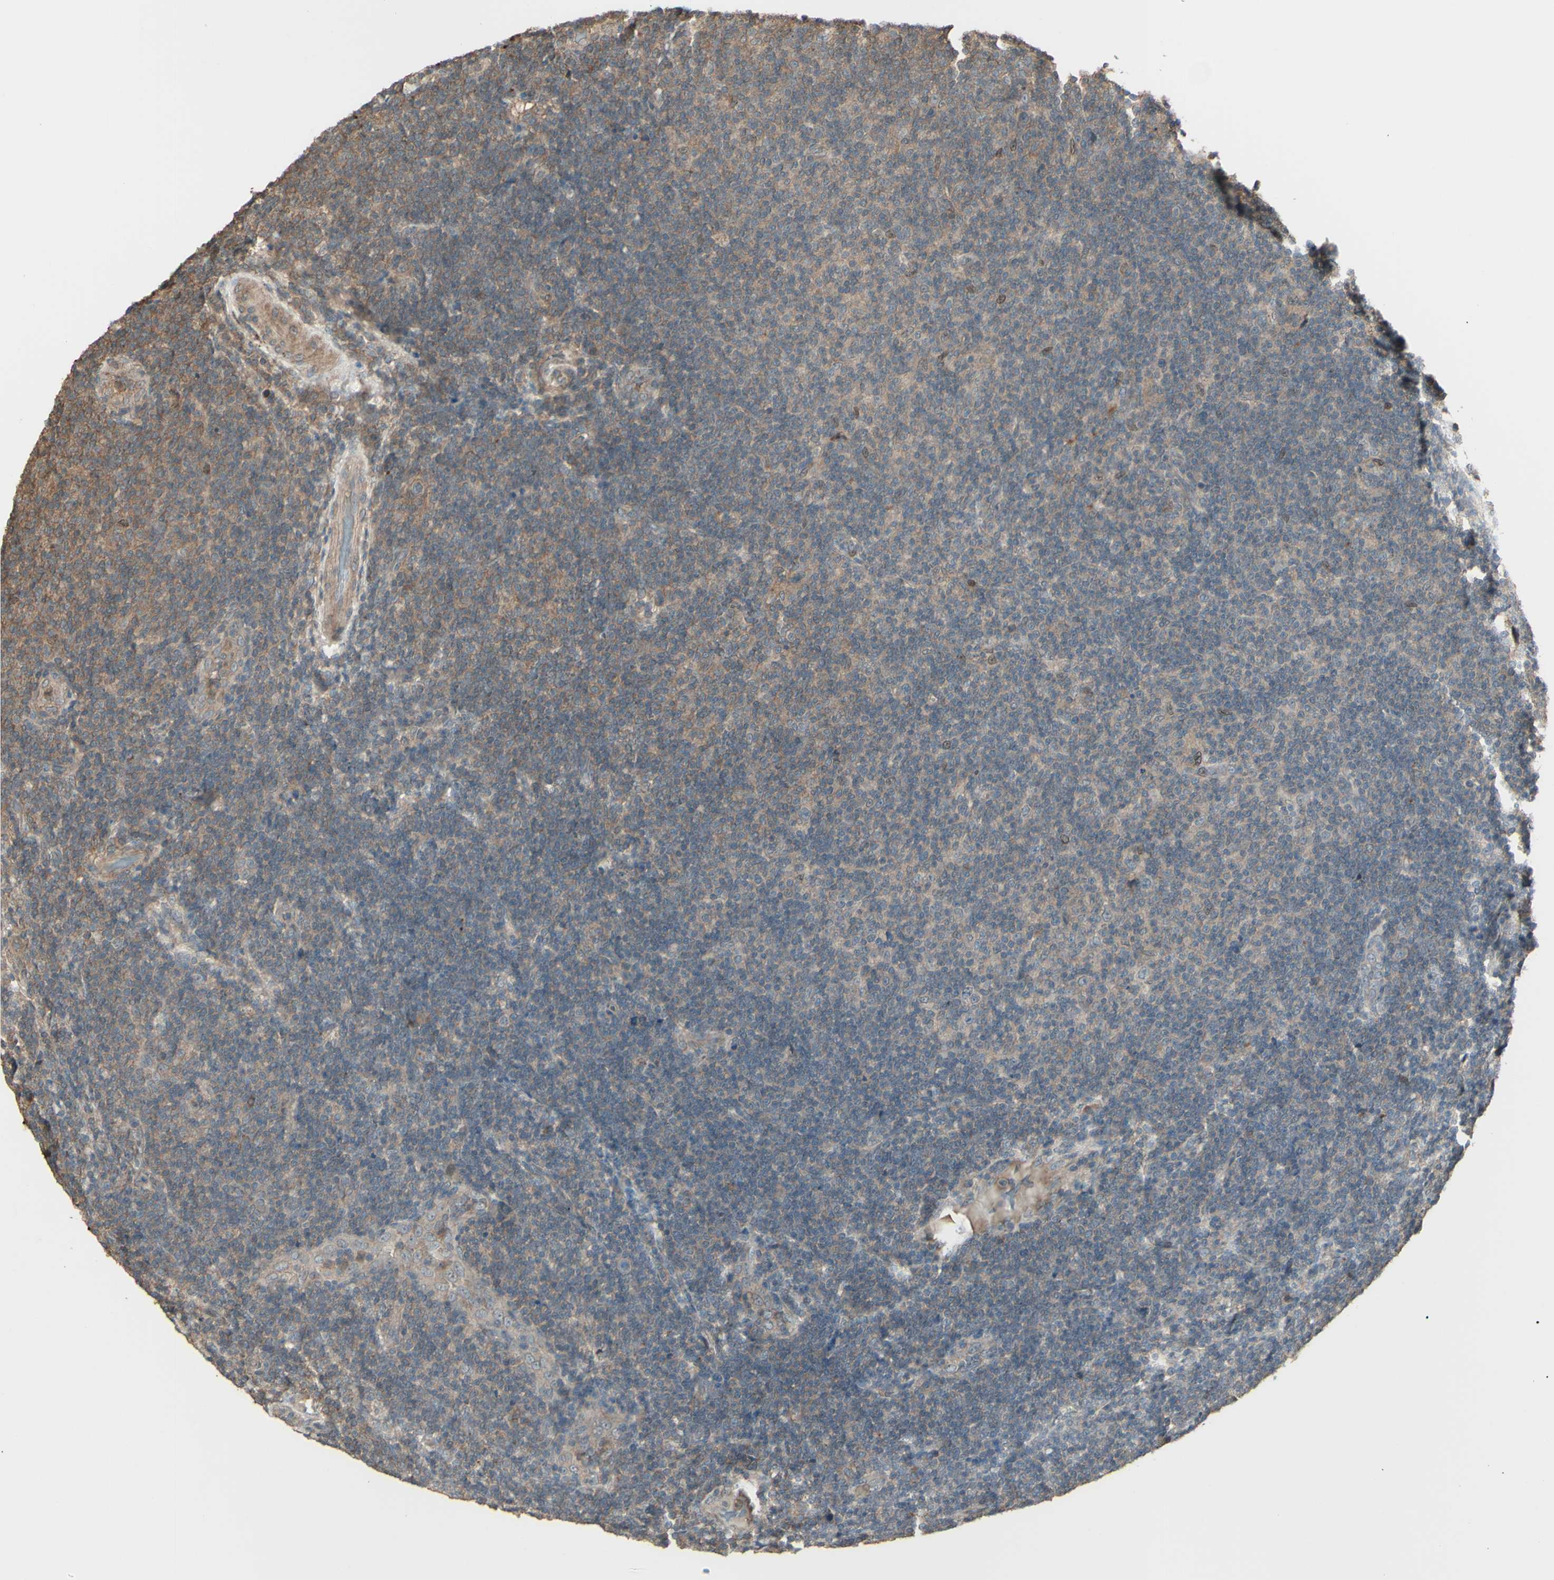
{"staining": {"intensity": "weak", "quantity": ">75%", "location": "cytoplasmic/membranous"}, "tissue": "lymphoma", "cell_type": "Tumor cells", "image_type": "cancer", "snomed": [{"axis": "morphology", "description": "Malignant lymphoma, non-Hodgkin's type, Low grade"}, {"axis": "topography", "description": "Lymph node"}], "caption": "Human low-grade malignant lymphoma, non-Hodgkin's type stained with a brown dye displays weak cytoplasmic/membranous positive expression in approximately >75% of tumor cells.", "gene": "GNAS", "patient": {"sex": "male", "age": 83}}